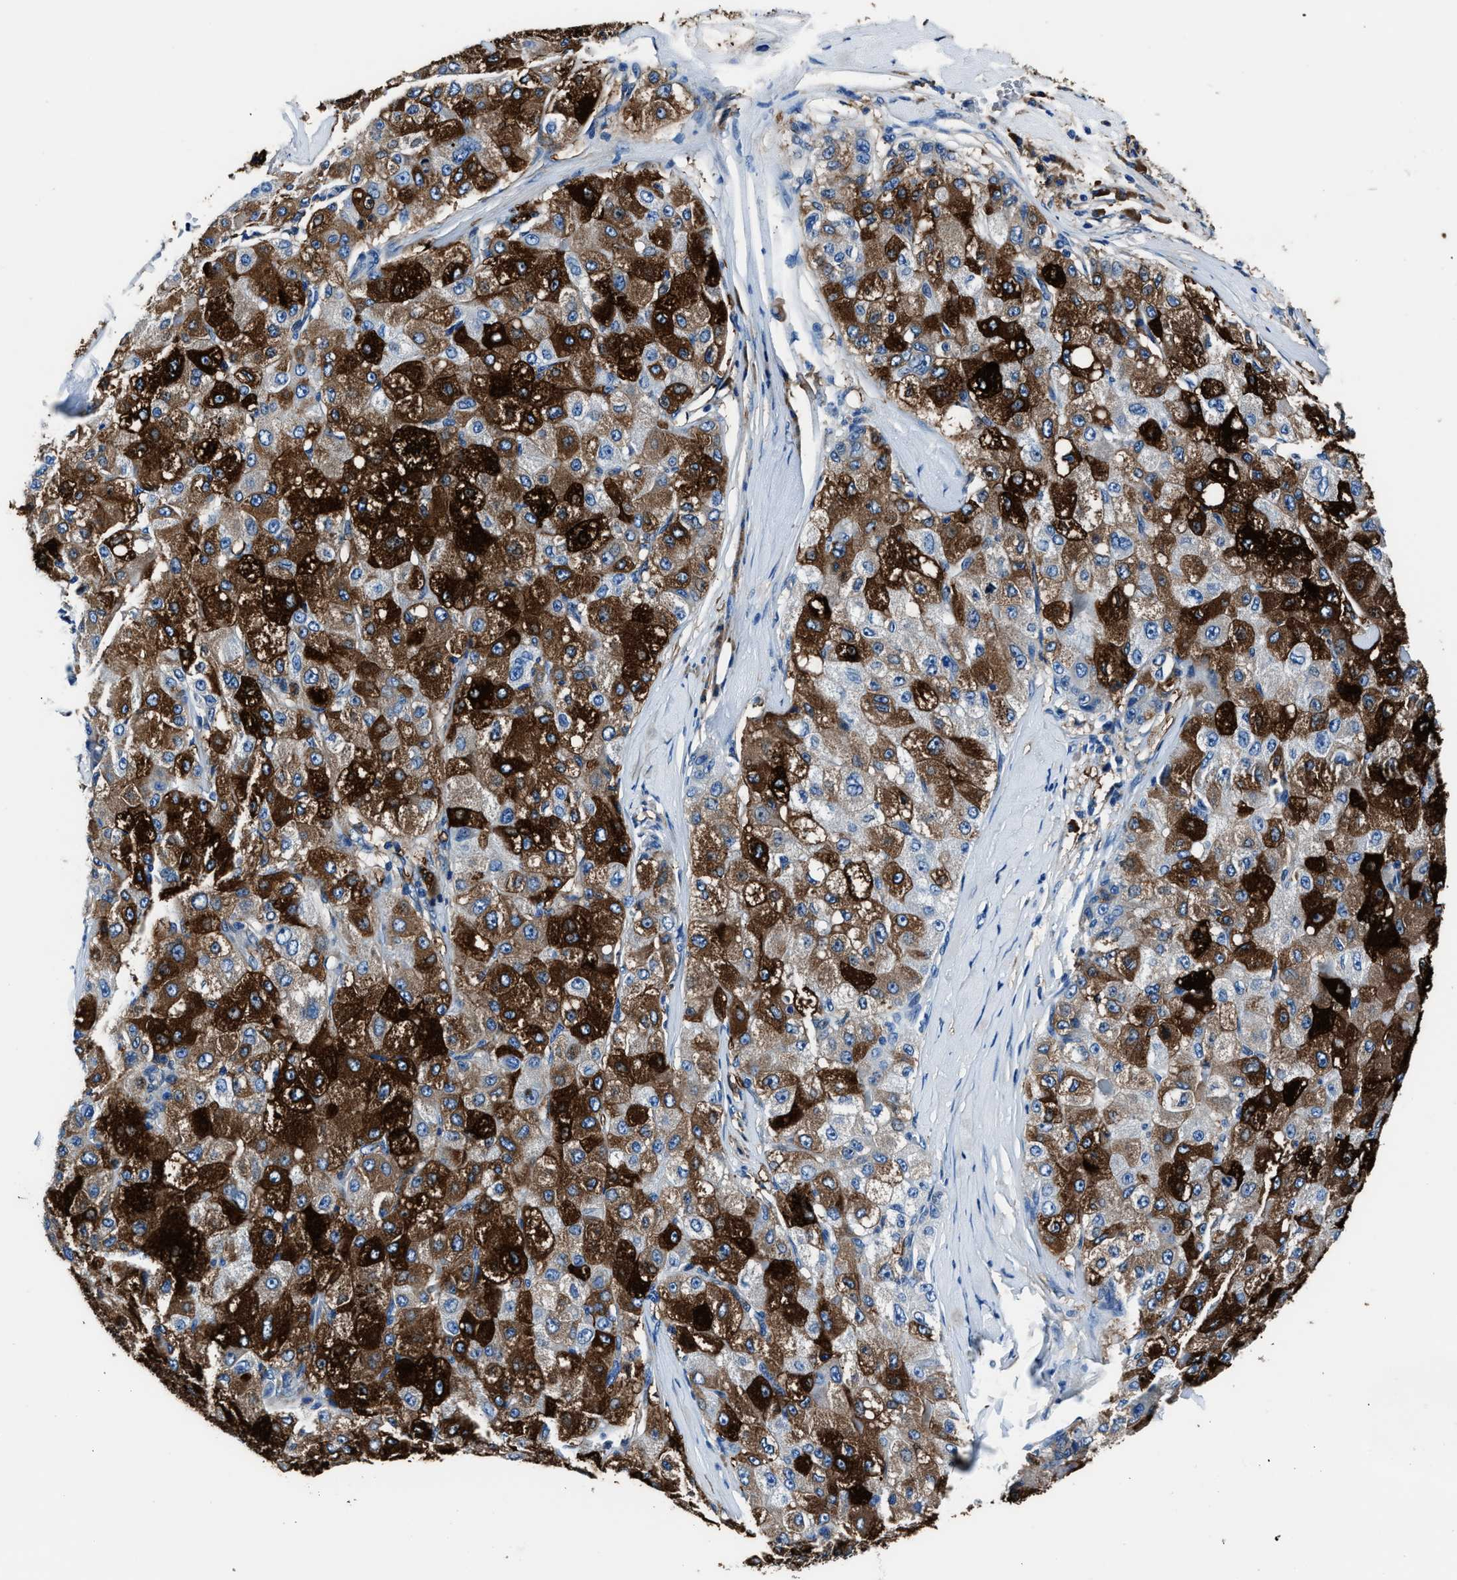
{"staining": {"intensity": "strong", "quantity": ">75%", "location": "cytoplasmic/membranous"}, "tissue": "liver cancer", "cell_type": "Tumor cells", "image_type": "cancer", "snomed": [{"axis": "morphology", "description": "Carcinoma, Hepatocellular, NOS"}, {"axis": "topography", "description": "Liver"}], "caption": "The image demonstrates a brown stain indicating the presence of a protein in the cytoplasmic/membranous of tumor cells in liver hepatocellular carcinoma.", "gene": "FTL", "patient": {"sex": "male", "age": 80}}